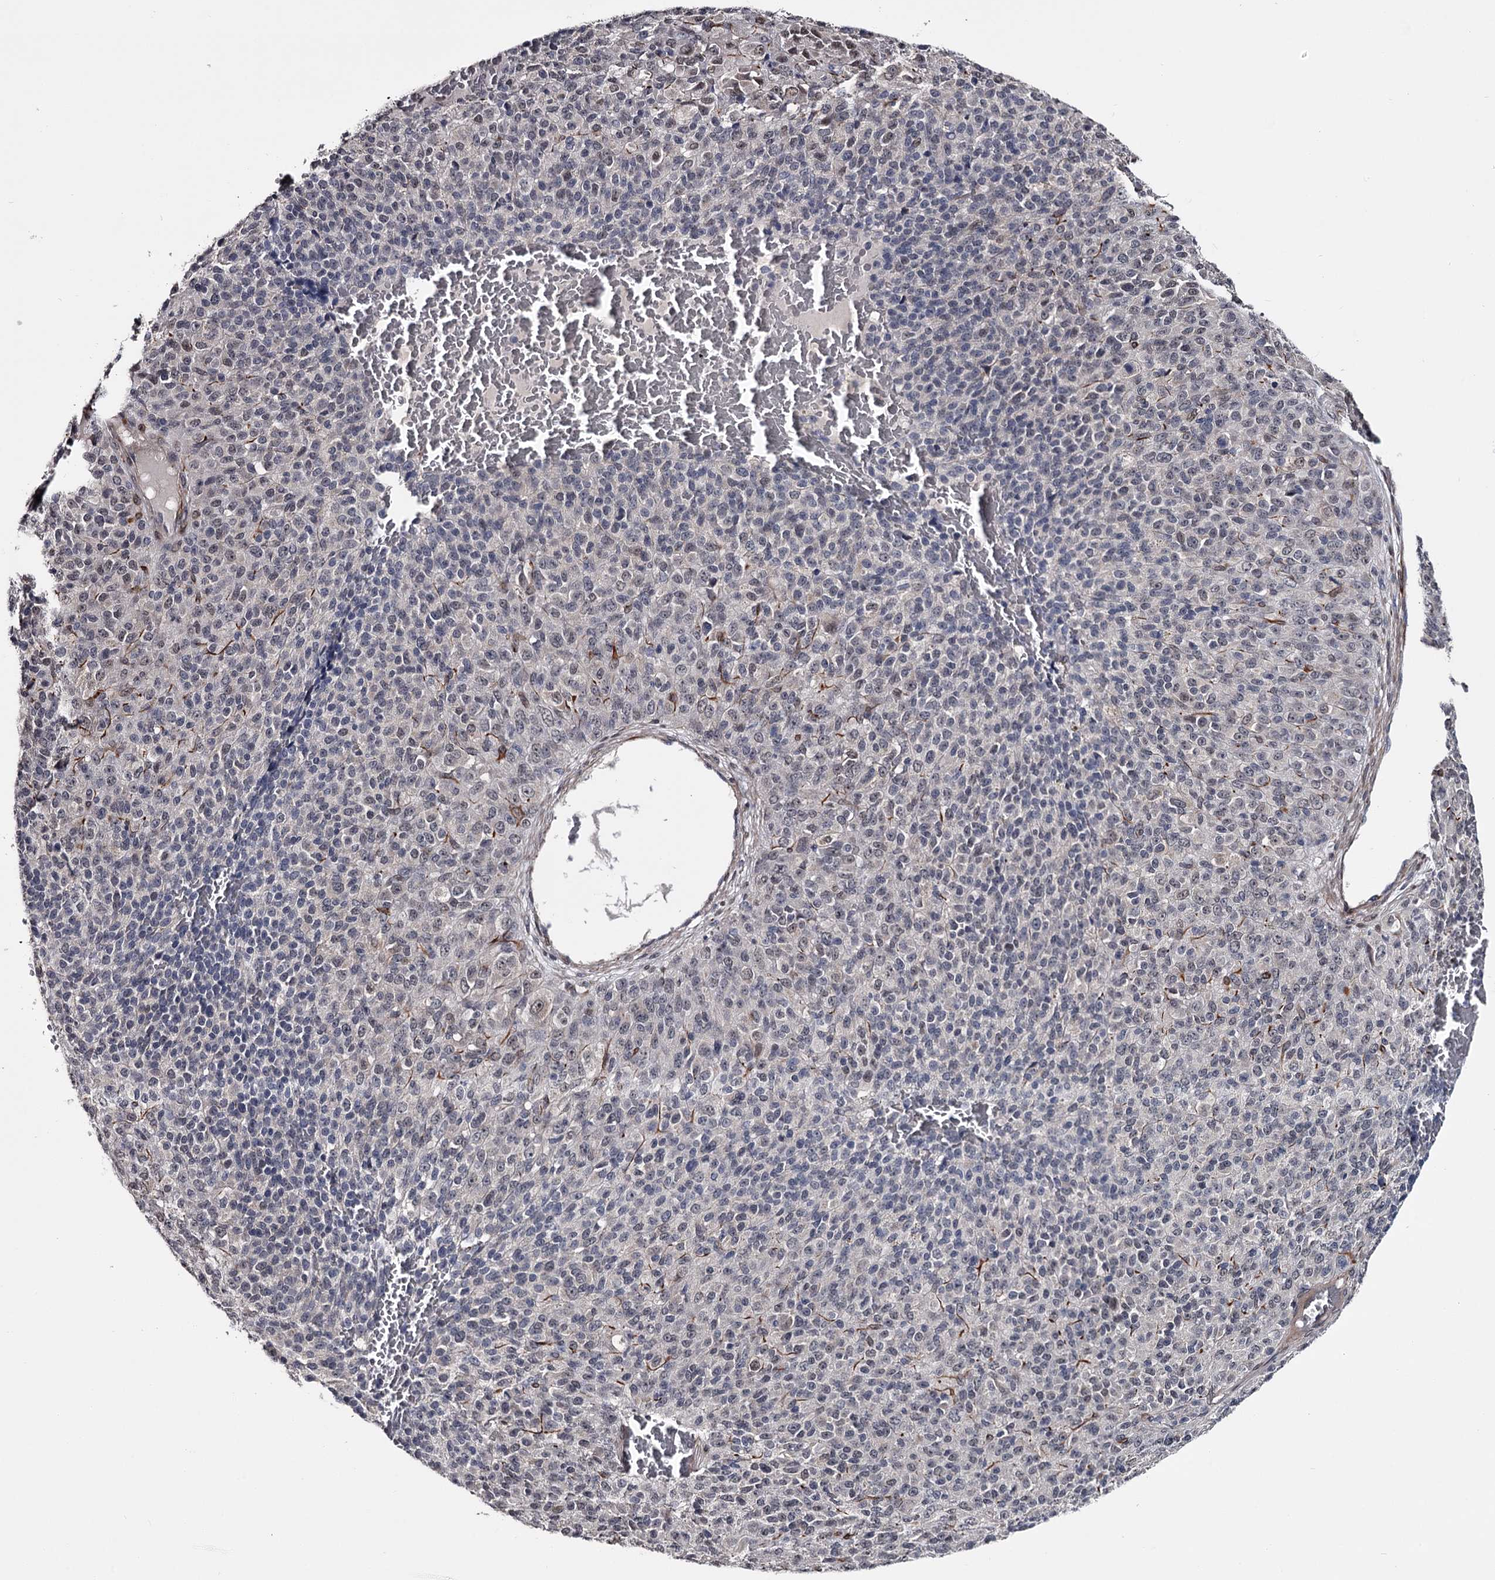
{"staining": {"intensity": "negative", "quantity": "none", "location": "none"}, "tissue": "melanoma", "cell_type": "Tumor cells", "image_type": "cancer", "snomed": [{"axis": "morphology", "description": "Malignant melanoma, Metastatic site"}, {"axis": "topography", "description": "Brain"}], "caption": "A histopathology image of human malignant melanoma (metastatic site) is negative for staining in tumor cells.", "gene": "PRPF40B", "patient": {"sex": "female", "age": 56}}